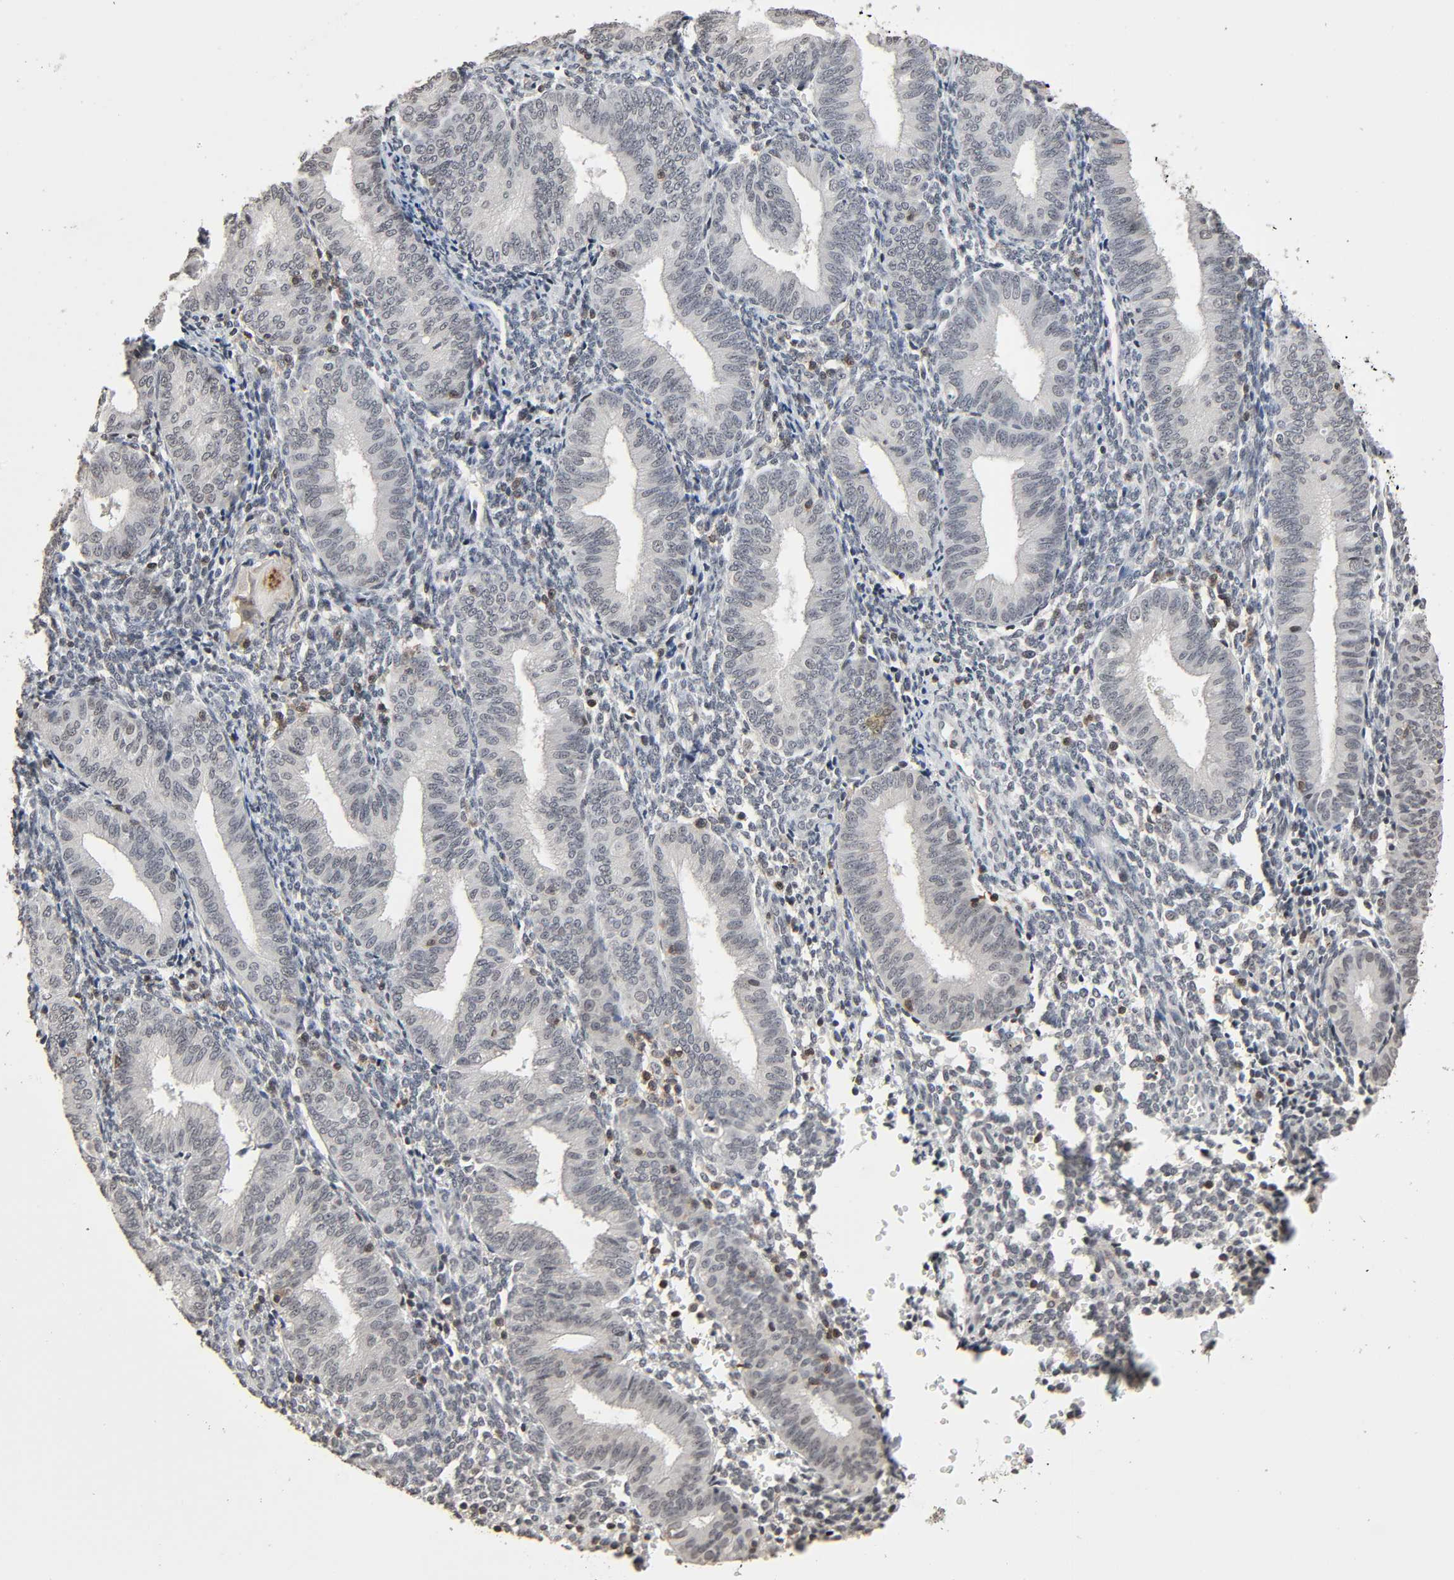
{"staining": {"intensity": "moderate", "quantity": "<25%", "location": "nuclear"}, "tissue": "endometrium", "cell_type": "Cells in endometrial stroma", "image_type": "normal", "snomed": [{"axis": "morphology", "description": "Normal tissue, NOS"}, {"axis": "topography", "description": "Endometrium"}], "caption": "About <25% of cells in endometrial stroma in benign human endometrium demonstrate moderate nuclear protein staining as visualized by brown immunohistochemical staining.", "gene": "STK4", "patient": {"sex": "female", "age": 61}}